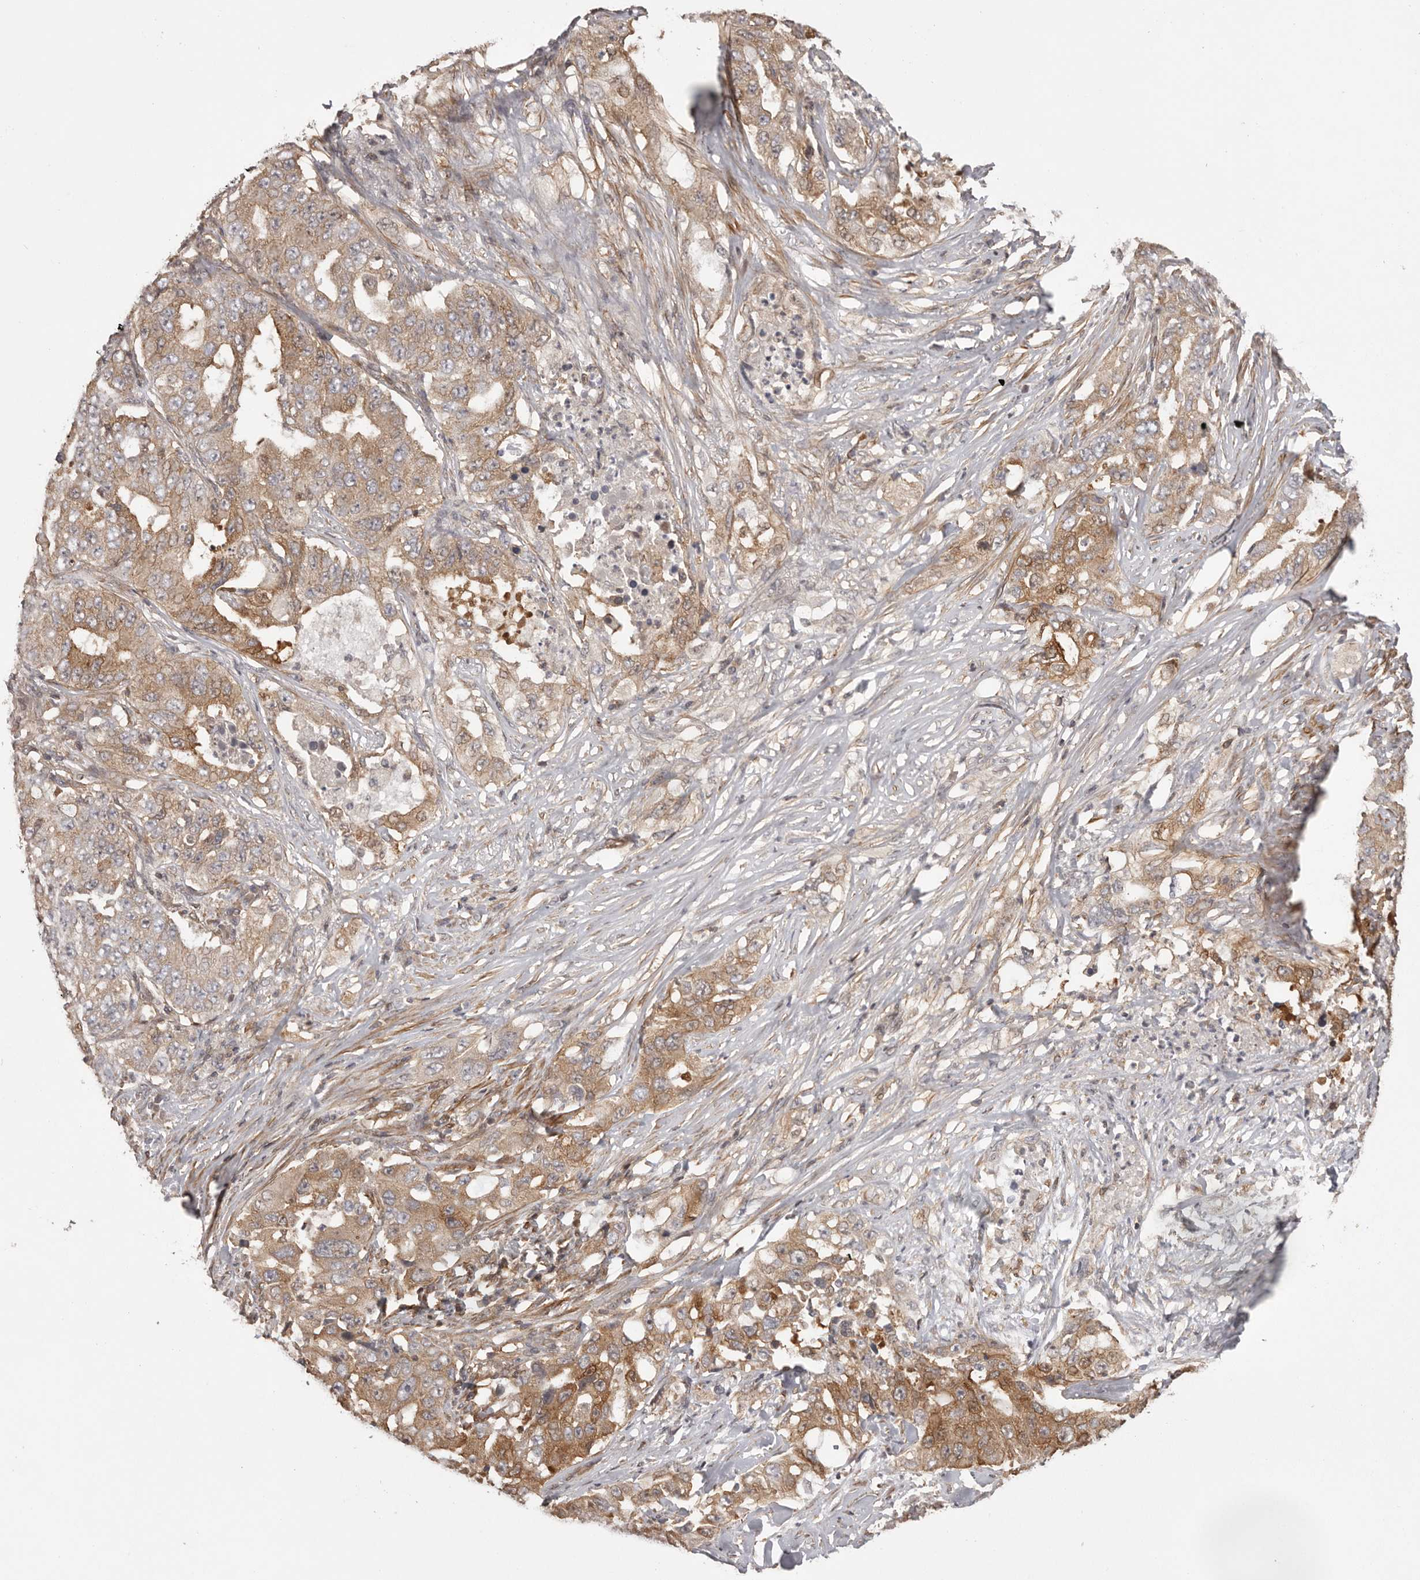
{"staining": {"intensity": "moderate", "quantity": ">75%", "location": "cytoplasmic/membranous"}, "tissue": "lung cancer", "cell_type": "Tumor cells", "image_type": "cancer", "snomed": [{"axis": "morphology", "description": "Adenocarcinoma, NOS"}, {"axis": "topography", "description": "Lung"}], "caption": "Lung adenocarcinoma stained with IHC demonstrates moderate cytoplasmic/membranous staining in approximately >75% of tumor cells. Immunohistochemistry (ihc) stains the protein in brown and the nuclei are stained blue.", "gene": "NFKBIA", "patient": {"sex": "female", "age": 51}}